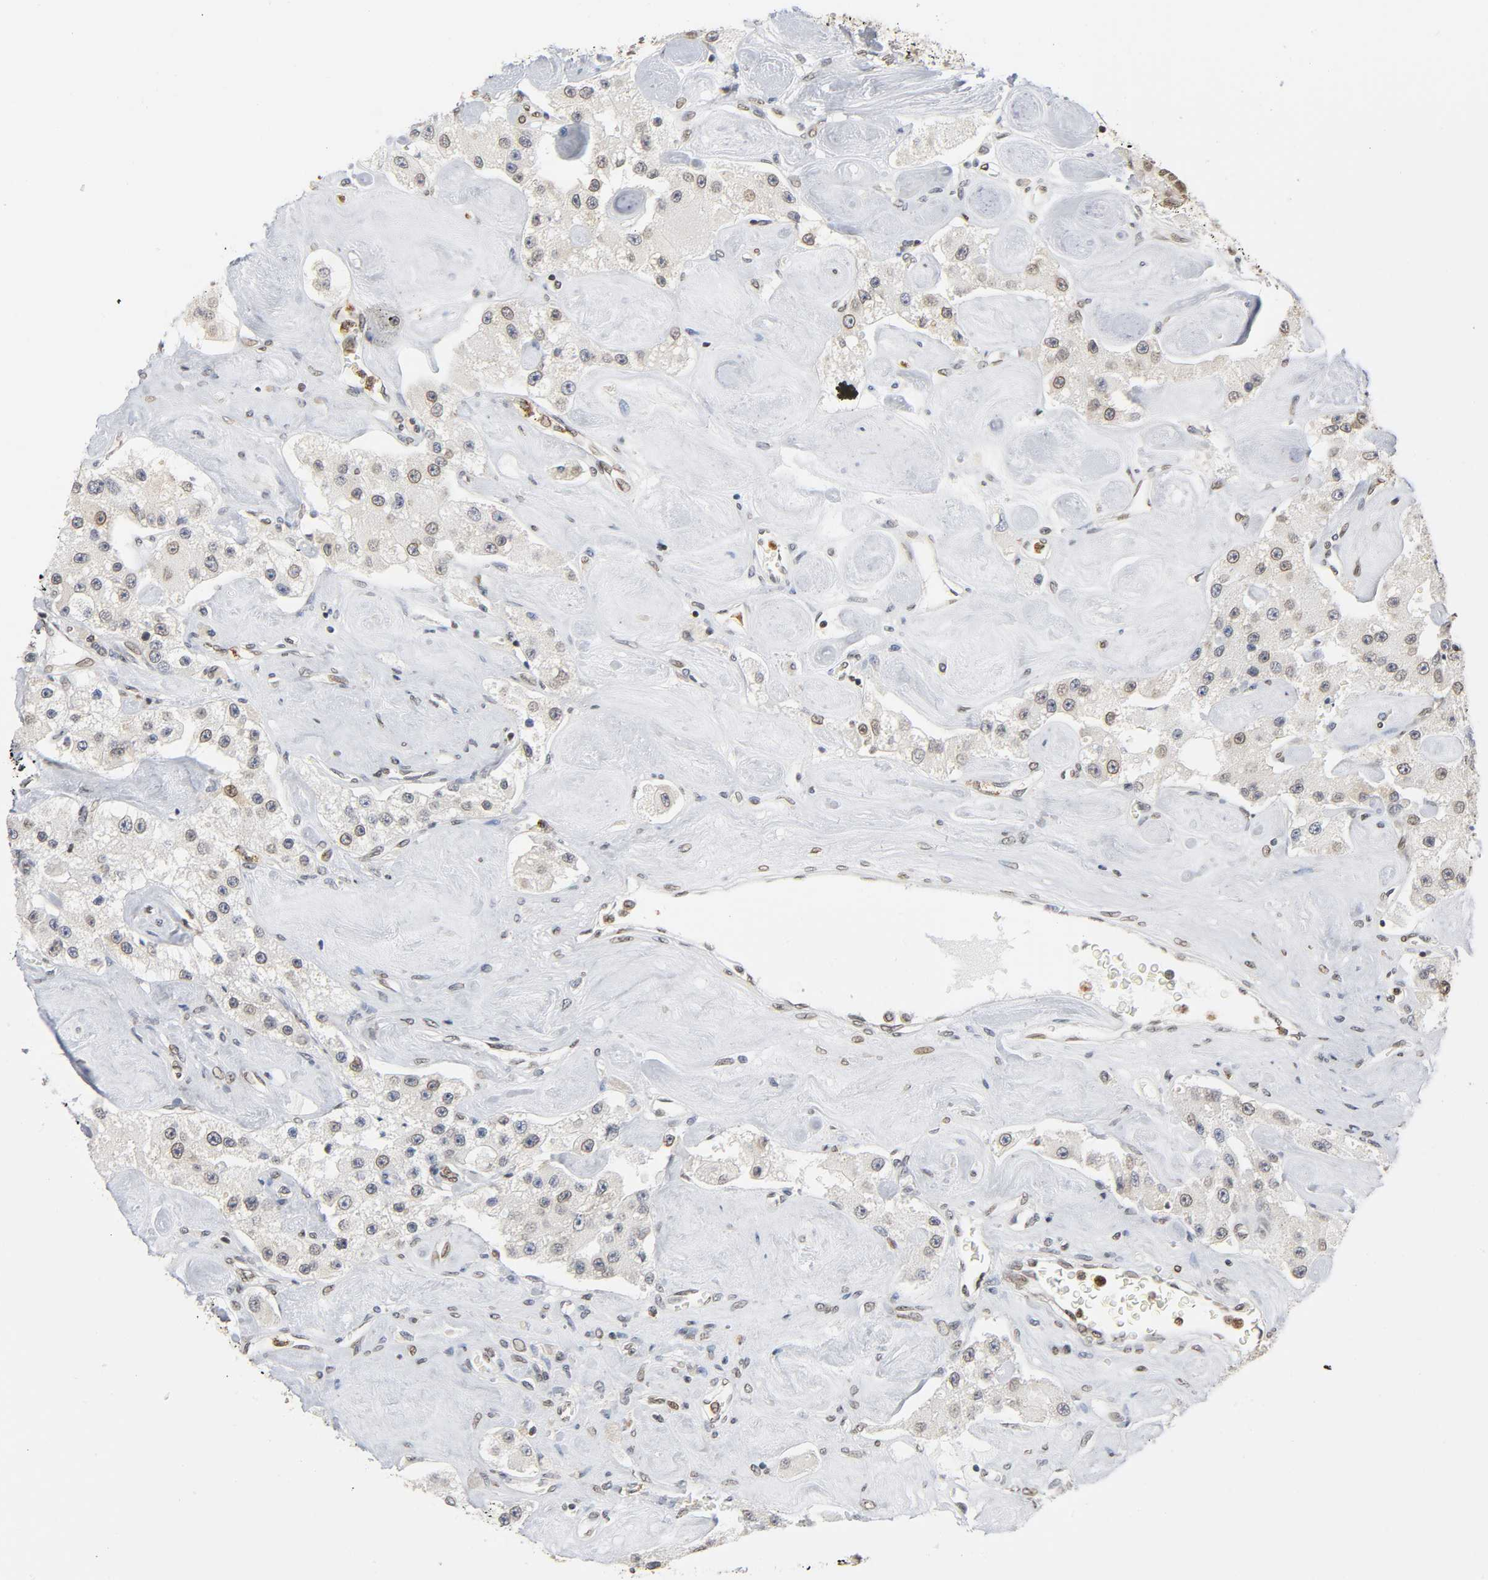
{"staining": {"intensity": "weak", "quantity": "<25%", "location": "nuclear"}, "tissue": "carcinoid", "cell_type": "Tumor cells", "image_type": "cancer", "snomed": [{"axis": "morphology", "description": "Carcinoid, malignant, NOS"}, {"axis": "topography", "description": "Pancreas"}], "caption": "Carcinoid was stained to show a protein in brown. There is no significant expression in tumor cells.", "gene": "SUMO1", "patient": {"sex": "male", "age": 41}}